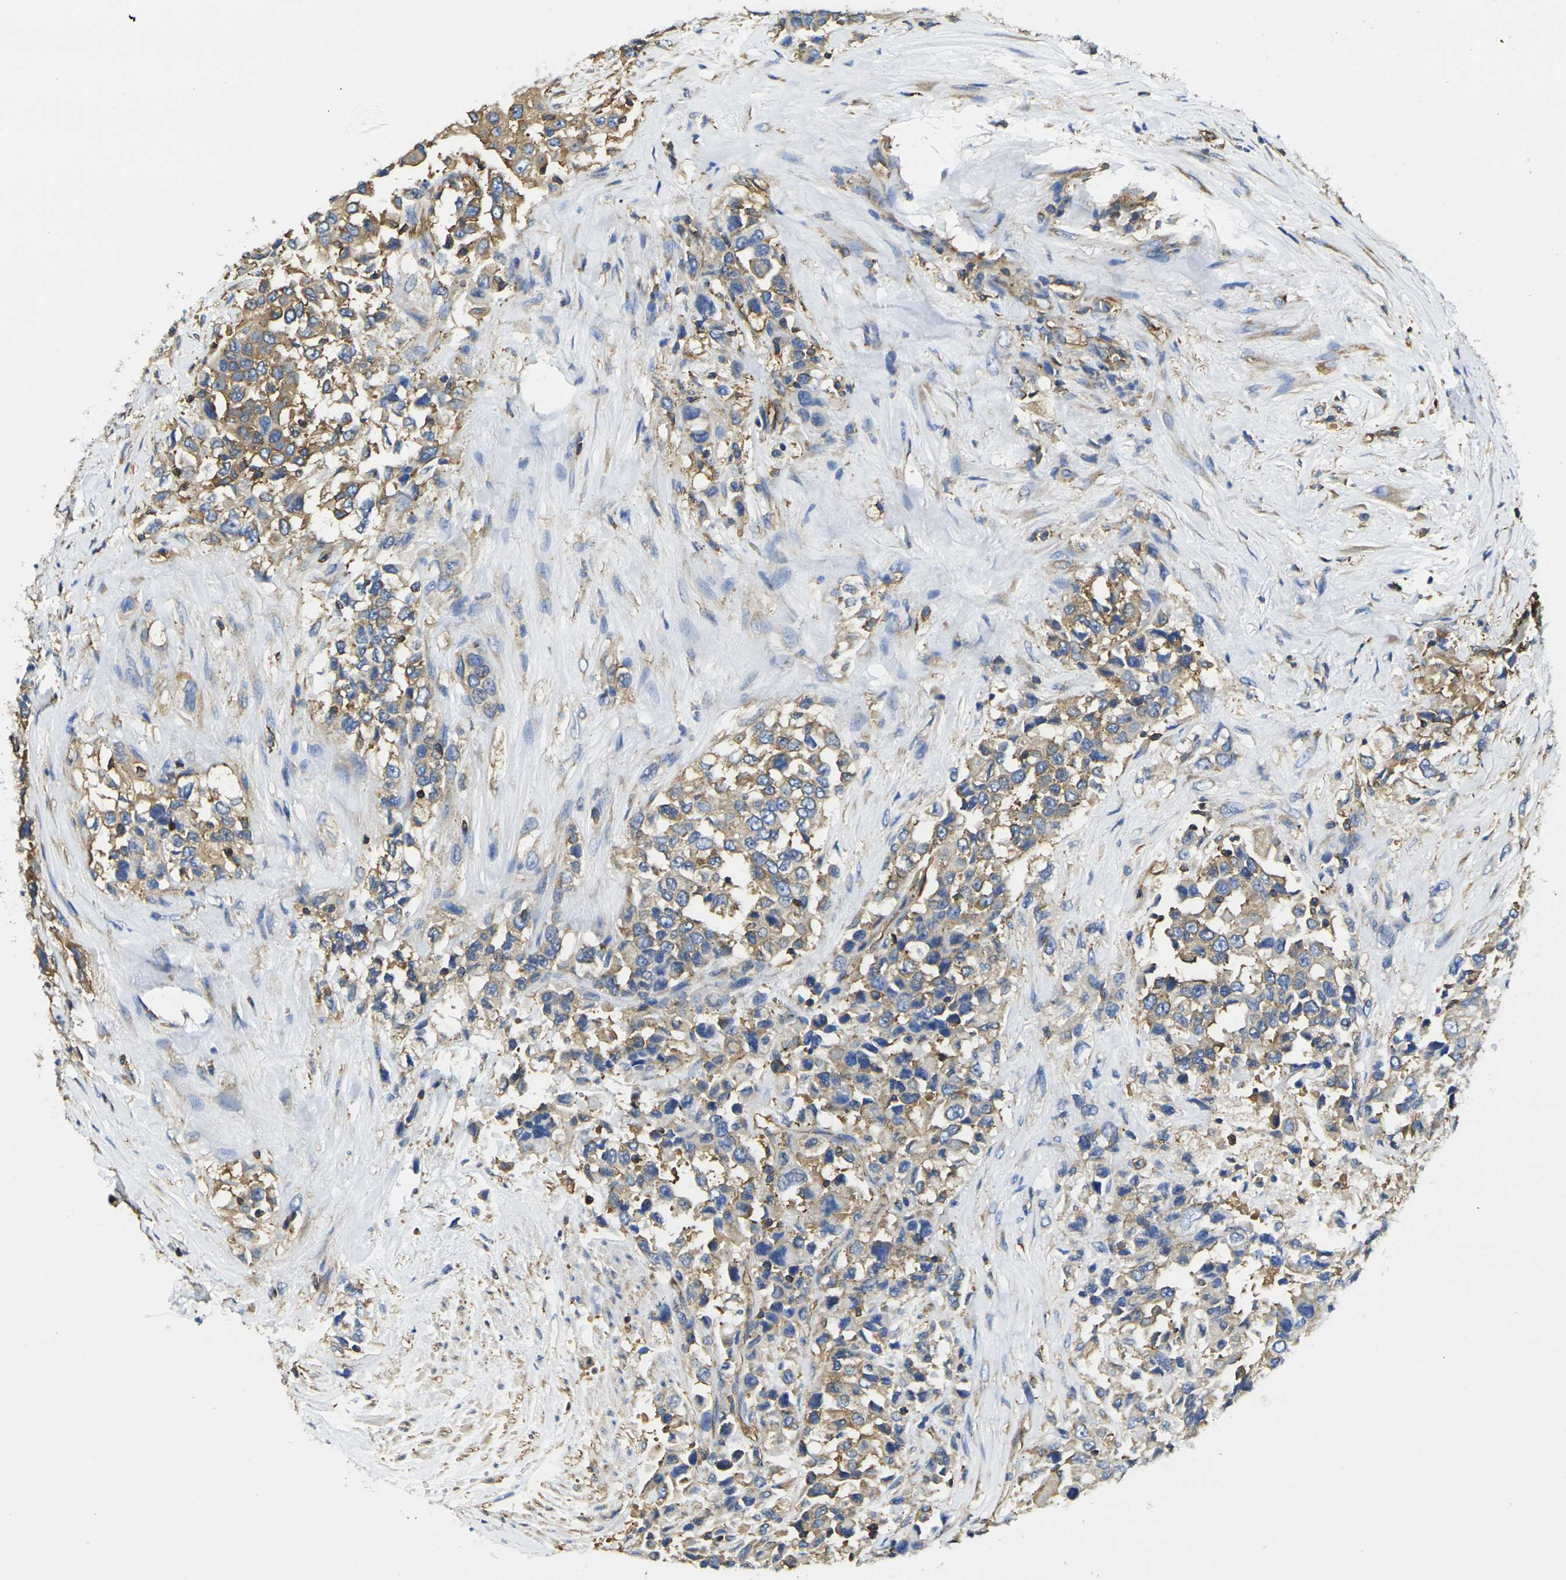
{"staining": {"intensity": "weak", "quantity": ">75%", "location": "cytoplasmic/membranous"}, "tissue": "urothelial cancer", "cell_type": "Tumor cells", "image_type": "cancer", "snomed": [{"axis": "morphology", "description": "Urothelial carcinoma, High grade"}, {"axis": "topography", "description": "Urinary bladder"}], "caption": "Human high-grade urothelial carcinoma stained with a protein marker exhibits weak staining in tumor cells.", "gene": "FAM110D", "patient": {"sex": "female", "age": 80}}